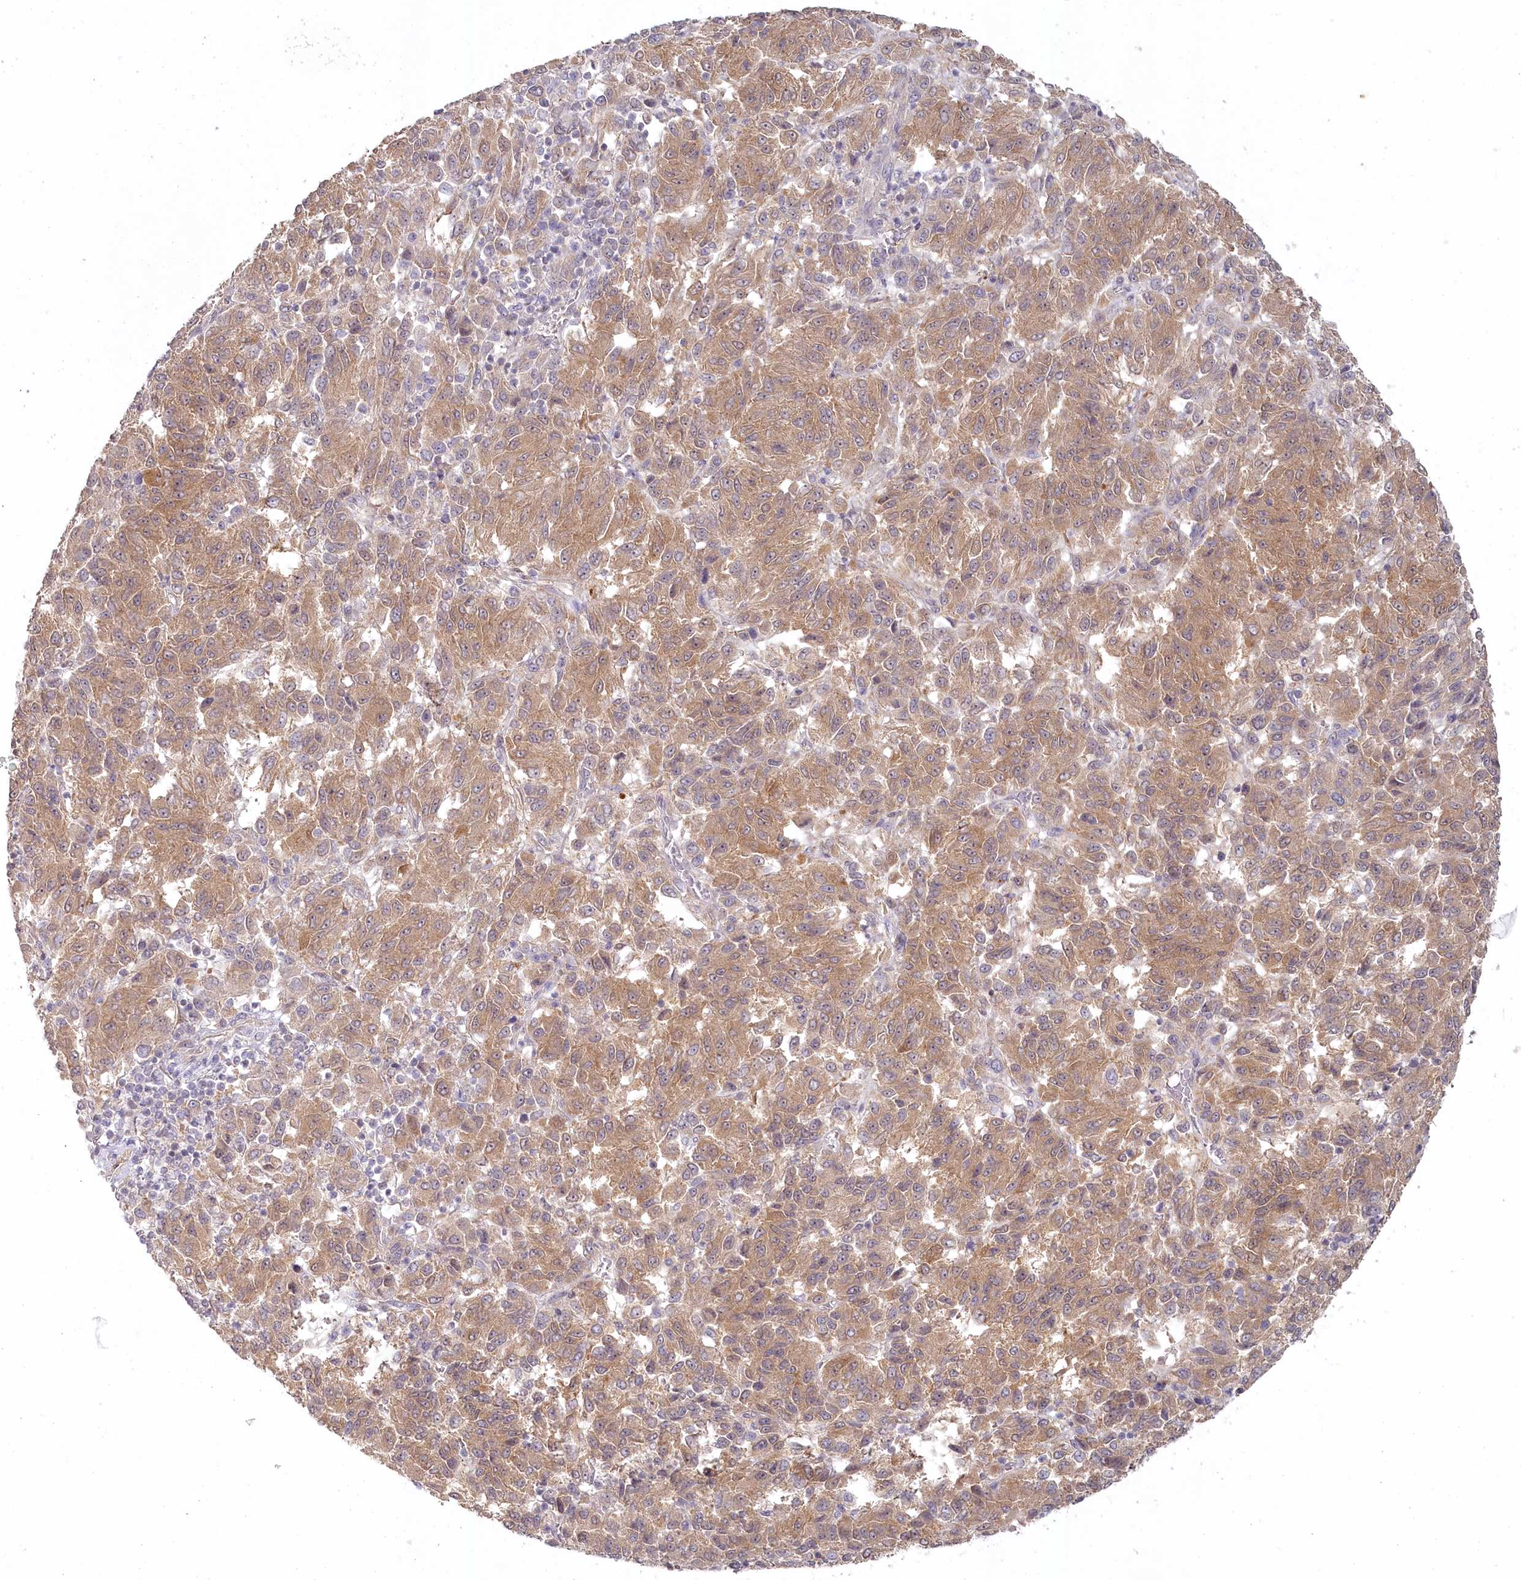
{"staining": {"intensity": "moderate", "quantity": ">75%", "location": "cytoplasmic/membranous"}, "tissue": "melanoma", "cell_type": "Tumor cells", "image_type": "cancer", "snomed": [{"axis": "morphology", "description": "Malignant melanoma, Metastatic site"}, {"axis": "topography", "description": "Lung"}], "caption": "Malignant melanoma (metastatic site) tissue shows moderate cytoplasmic/membranous positivity in about >75% of tumor cells", "gene": "AAMDC", "patient": {"sex": "male", "age": 64}}